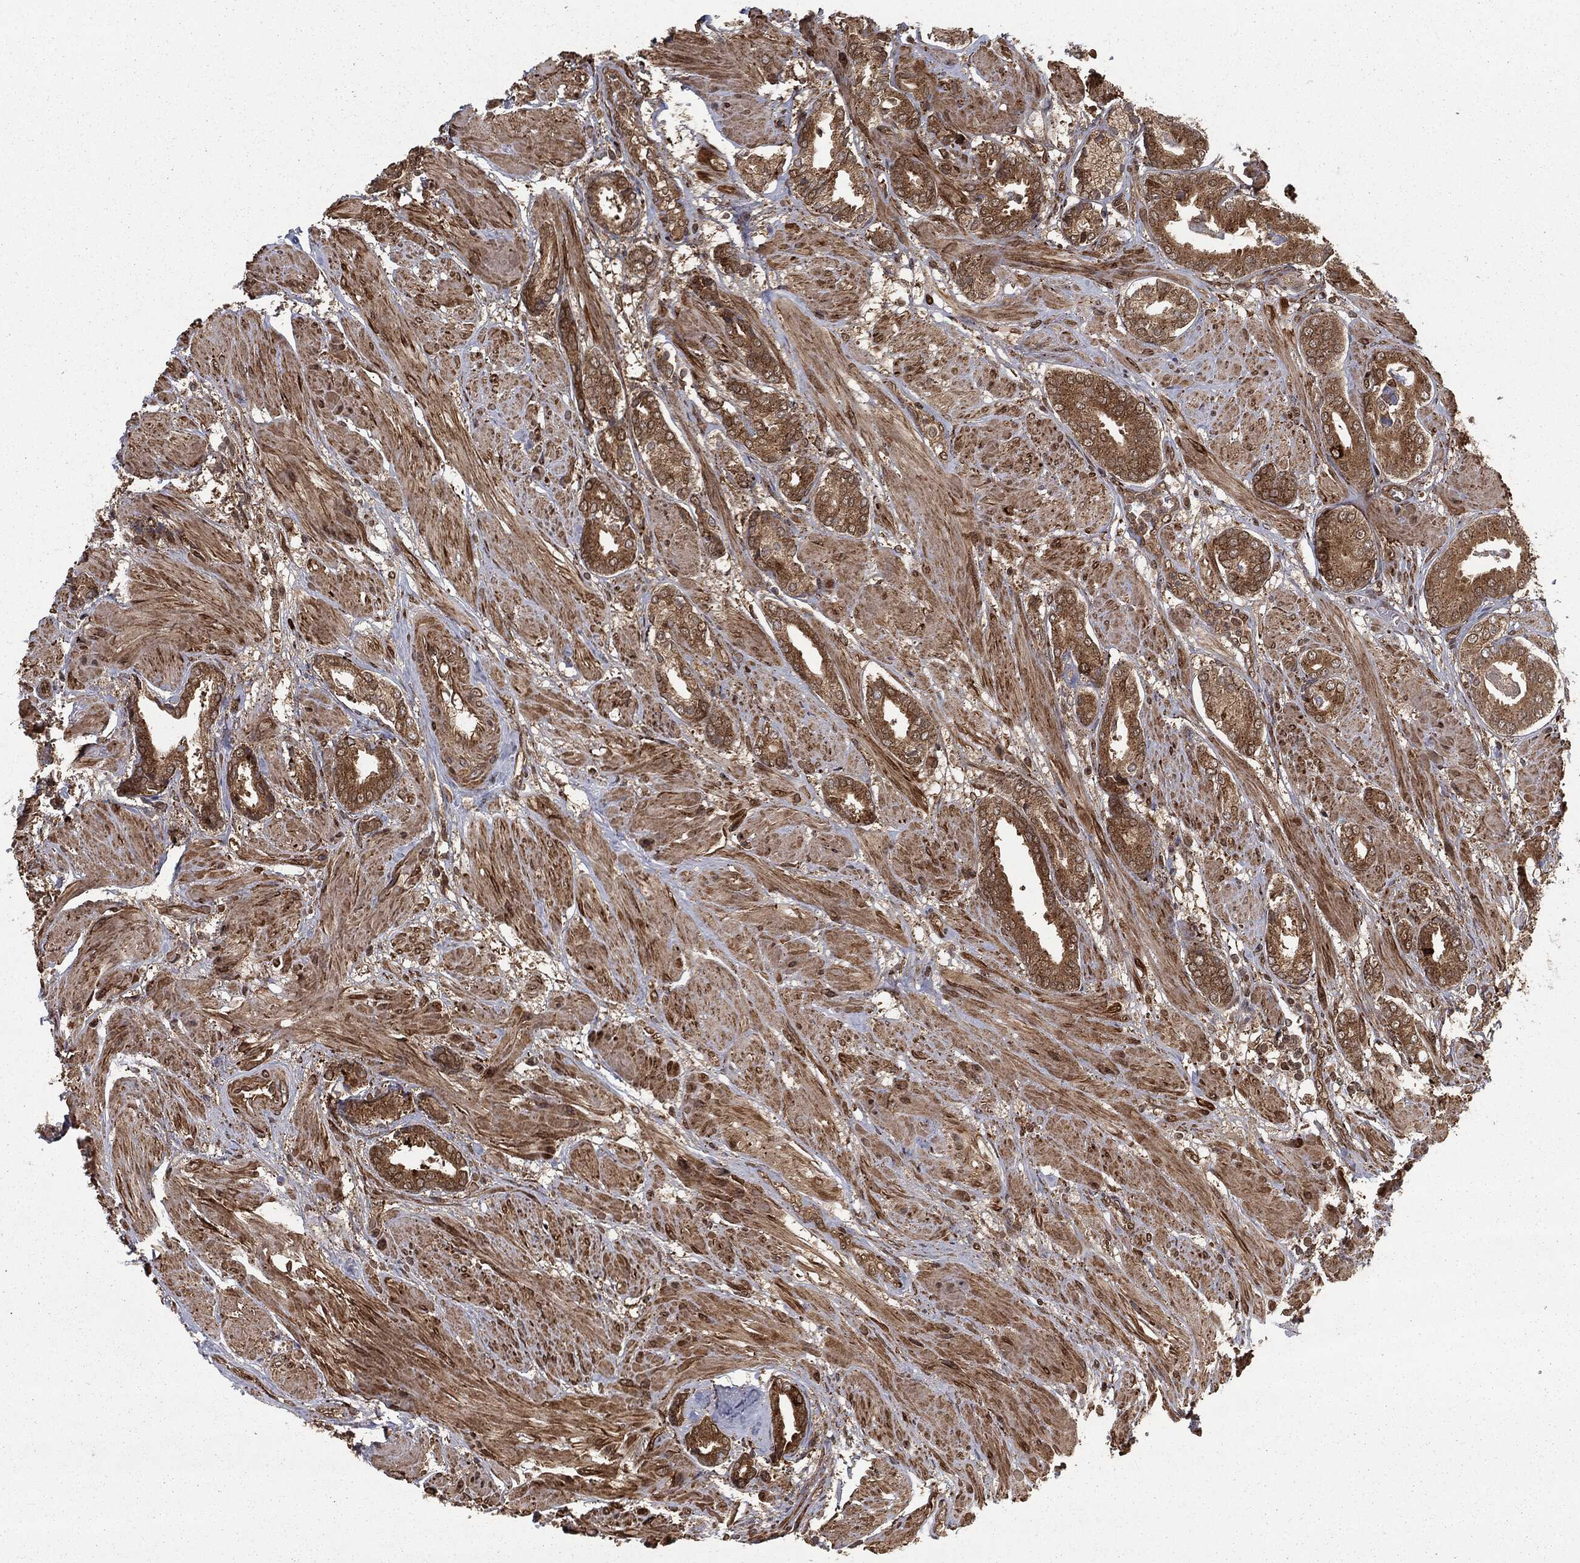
{"staining": {"intensity": "moderate", "quantity": ">75%", "location": "cytoplasmic/membranous"}, "tissue": "prostate cancer", "cell_type": "Tumor cells", "image_type": "cancer", "snomed": [{"axis": "morphology", "description": "Adenocarcinoma, High grade"}, {"axis": "topography", "description": "Prostate"}], "caption": "Moderate cytoplasmic/membranous expression for a protein is seen in approximately >75% of tumor cells of prostate high-grade adenocarcinoma using immunohistochemistry.", "gene": "RANBP9", "patient": {"sex": "male", "age": 56}}